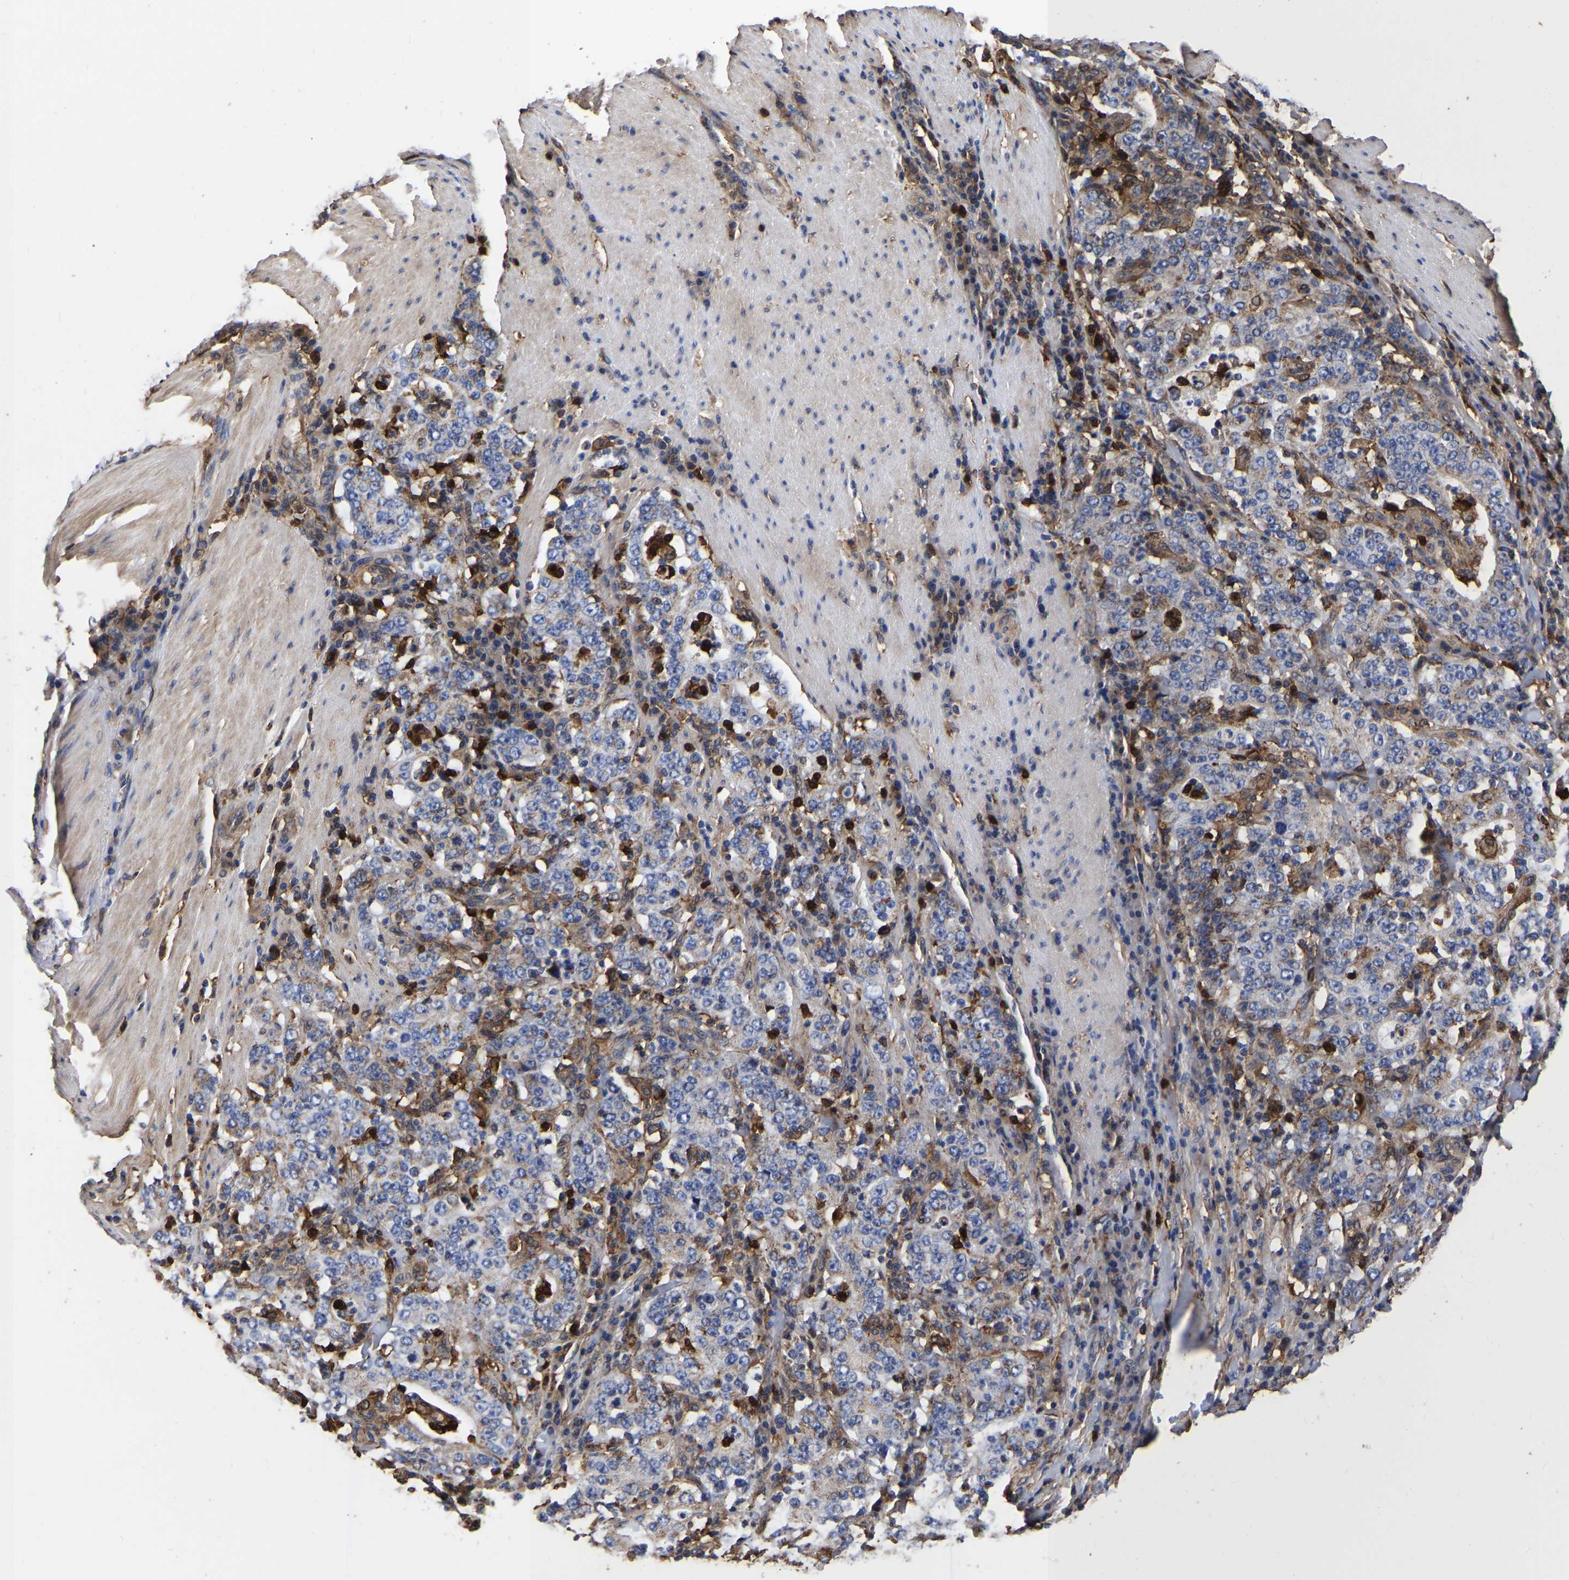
{"staining": {"intensity": "negative", "quantity": "none", "location": "none"}, "tissue": "stomach cancer", "cell_type": "Tumor cells", "image_type": "cancer", "snomed": [{"axis": "morphology", "description": "Normal tissue, NOS"}, {"axis": "morphology", "description": "Adenocarcinoma, NOS"}, {"axis": "topography", "description": "Stomach, upper"}, {"axis": "topography", "description": "Stomach"}], "caption": "IHC histopathology image of neoplastic tissue: stomach cancer stained with DAB (3,3'-diaminobenzidine) shows no significant protein staining in tumor cells.", "gene": "LIF", "patient": {"sex": "male", "age": 59}}